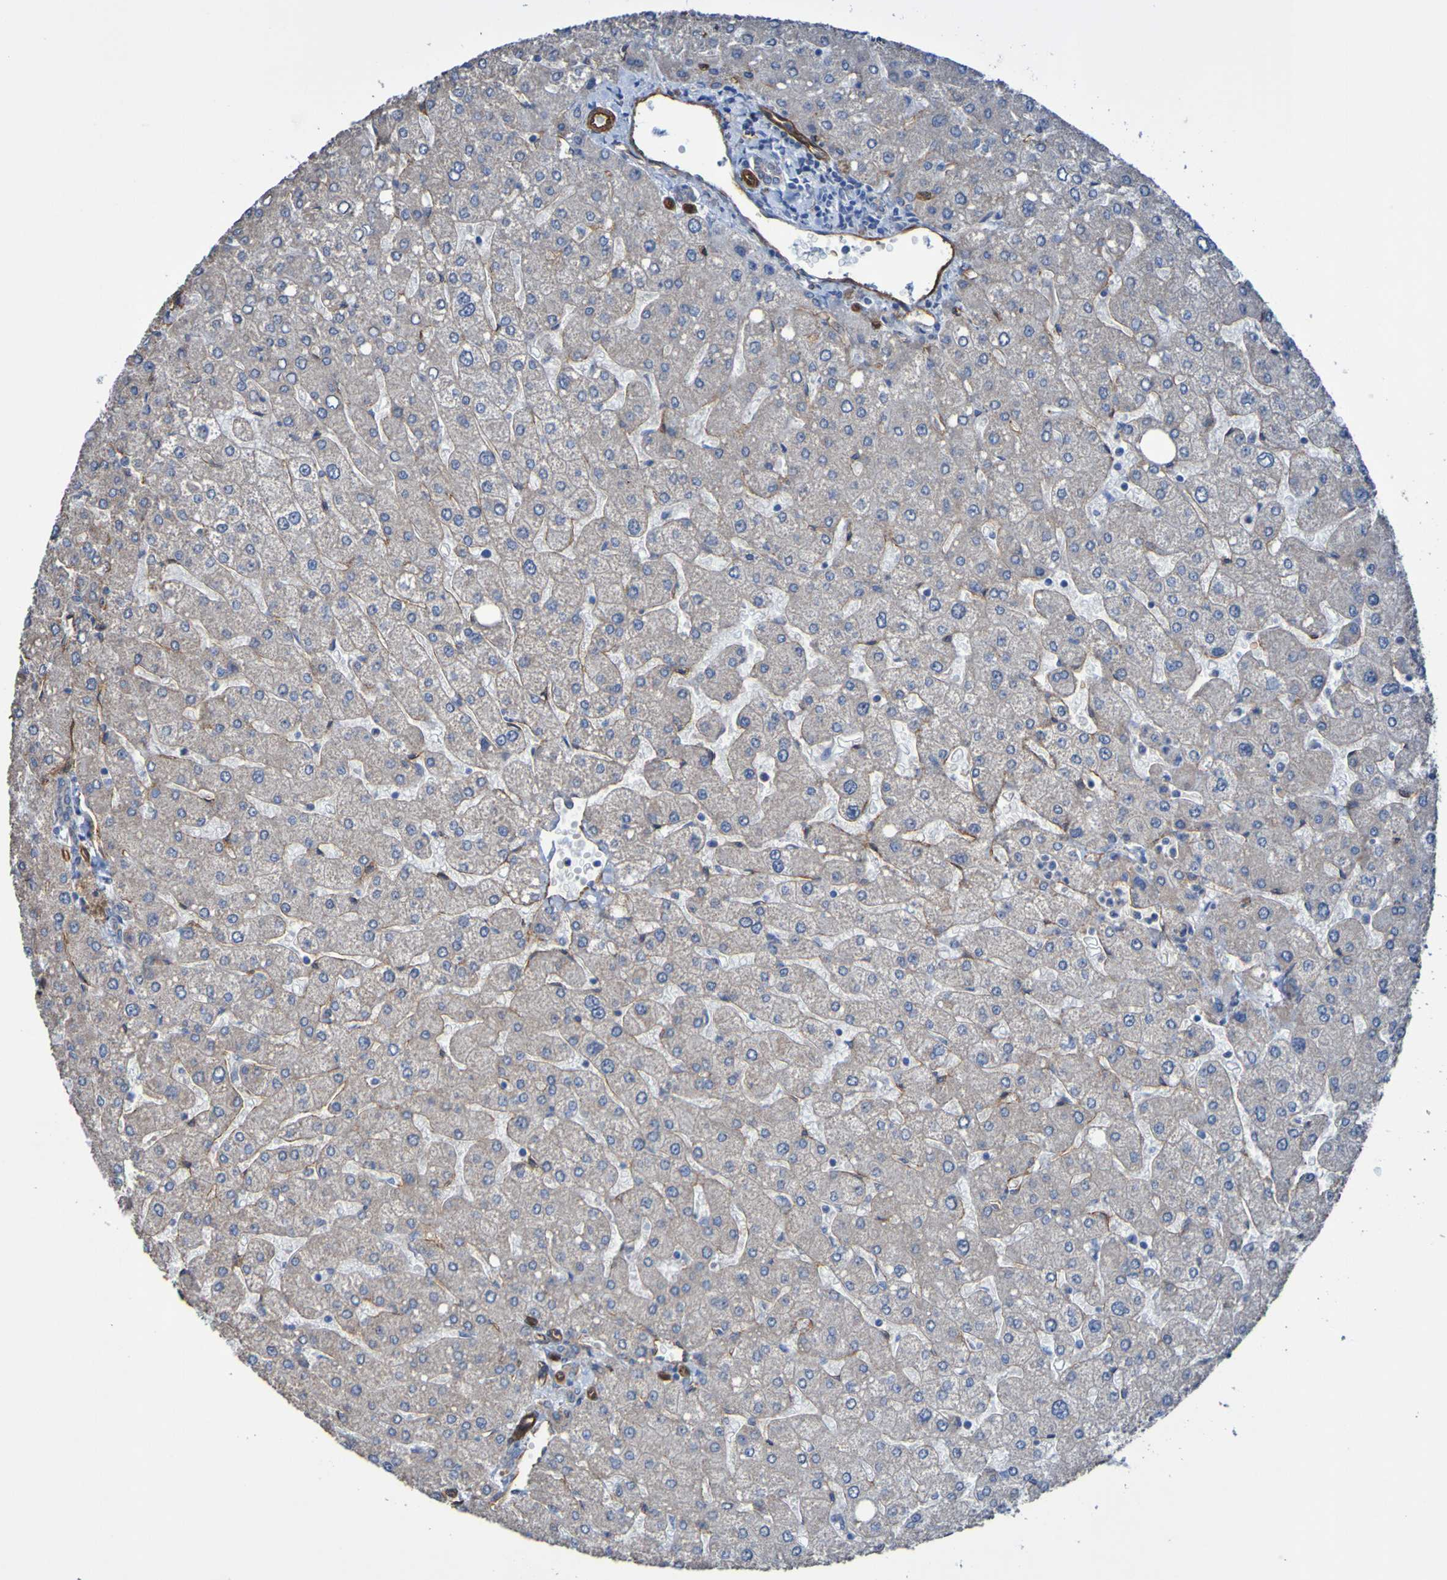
{"staining": {"intensity": "weak", "quantity": "25%-75%", "location": "cytoplasmic/membranous"}, "tissue": "liver", "cell_type": "Cholangiocytes", "image_type": "normal", "snomed": [{"axis": "morphology", "description": "Normal tissue, NOS"}, {"axis": "topography", "description": "Liver"}], "caption": "This micrograph exhibits benign liver stained with immunohistochemistry to label a protein in brown. The cytoplasmic/membranous of cholangiocytes show weak positivity for the protein. Nuclei are counter-stained blue.", "gene": "ELMOD3", "patient": {"sex": "male", "age": 55}}